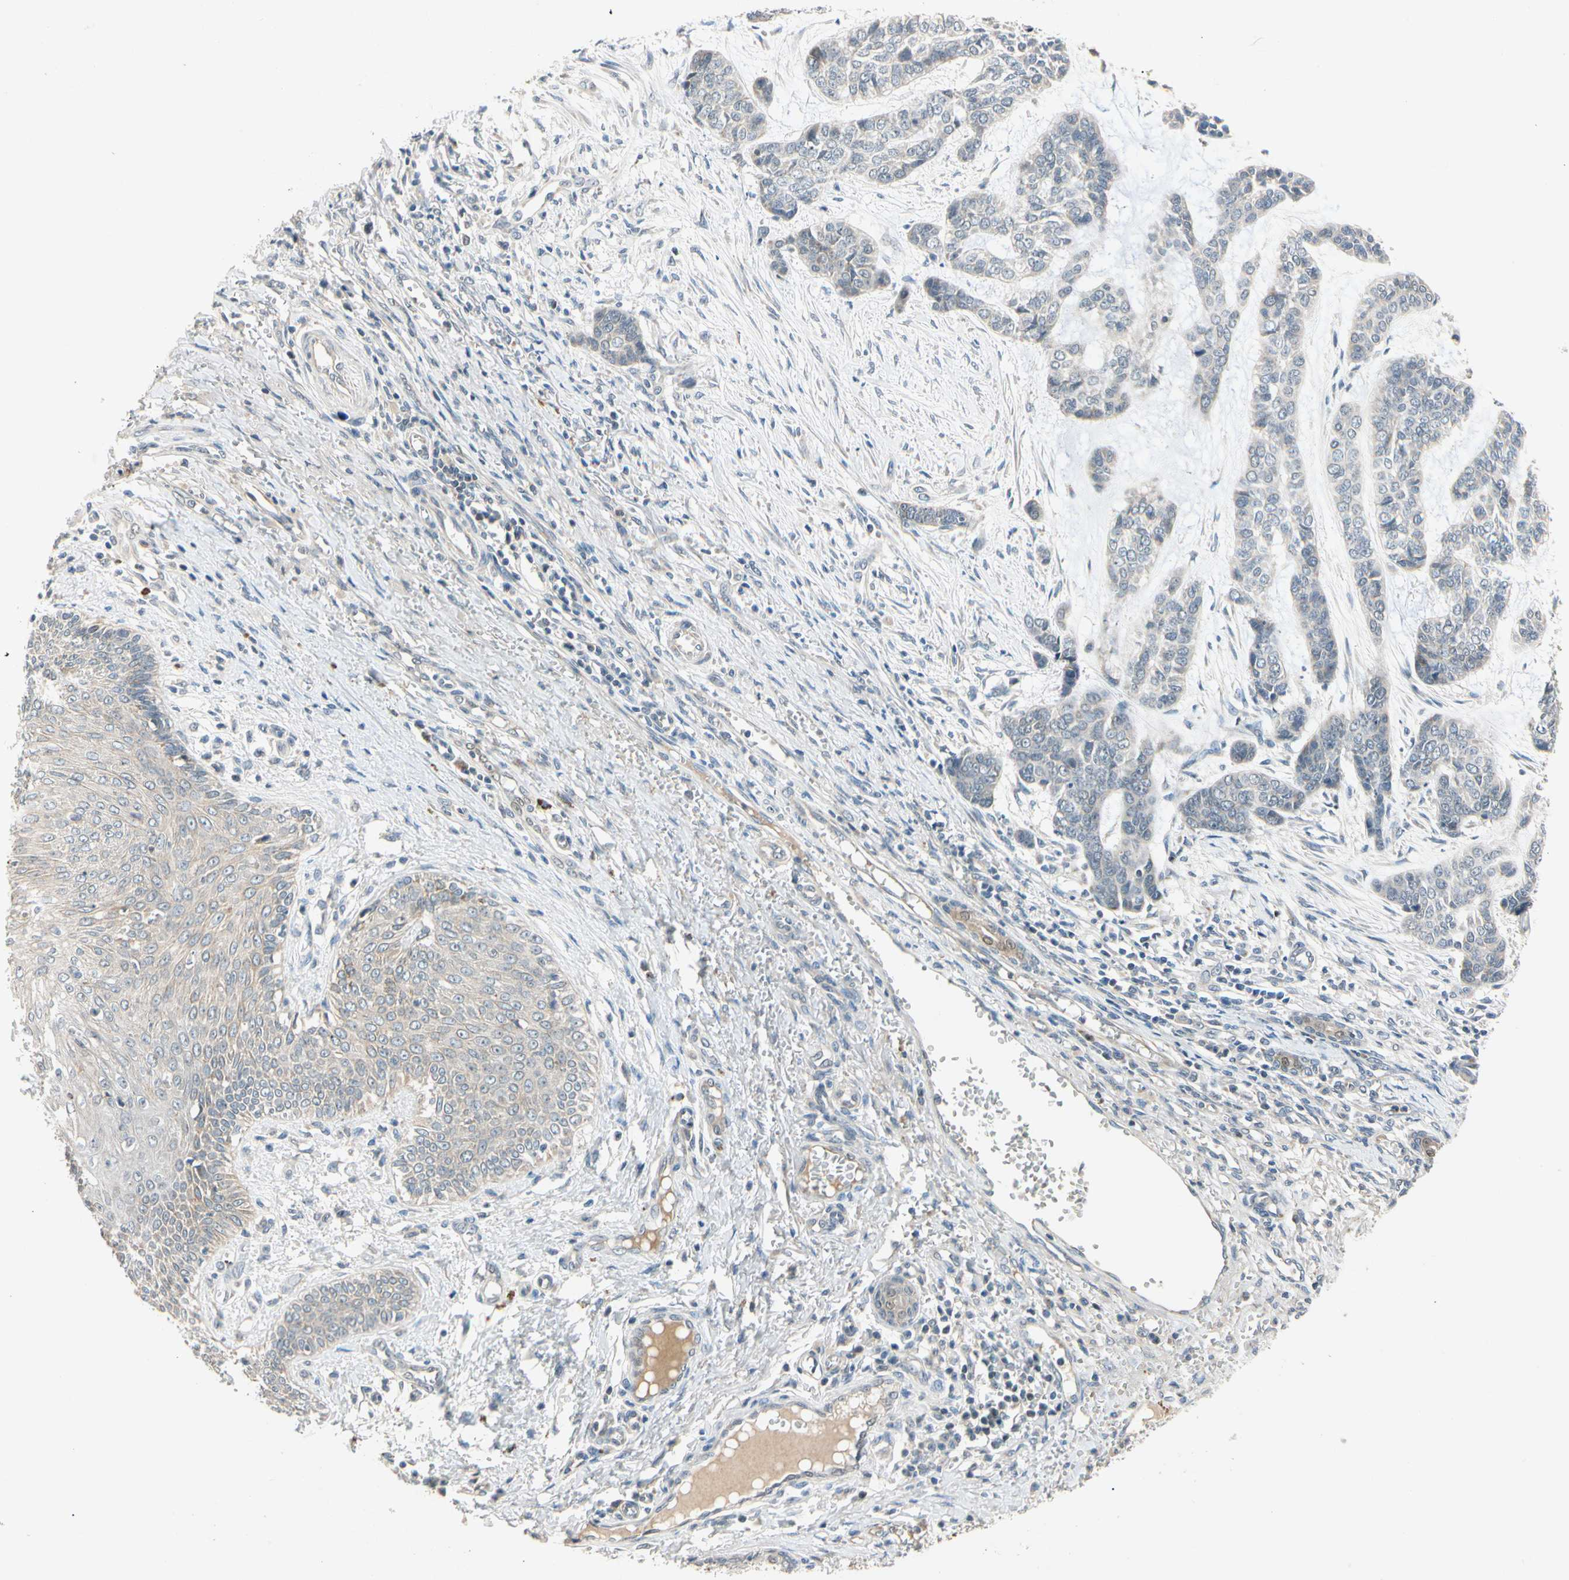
{"staining": {"intensity": "negative", "quantity": "none", "location": "none"}, "tissue": "skin cancer", "cell_type": "Tumor cells", "image_type": "cancer", "snomed": [{"axis": "morphology", "description": "Basal cell carcinoma"}, {"axis": "topography", "description": "Skin"}], "caption": "A histopathology image of basal cell carcinoma (skin) stained for a protein reveals no brown staining in tumor cells.", "gene": "RIOX2", "patient": {"sex": "female", "age": 64}}